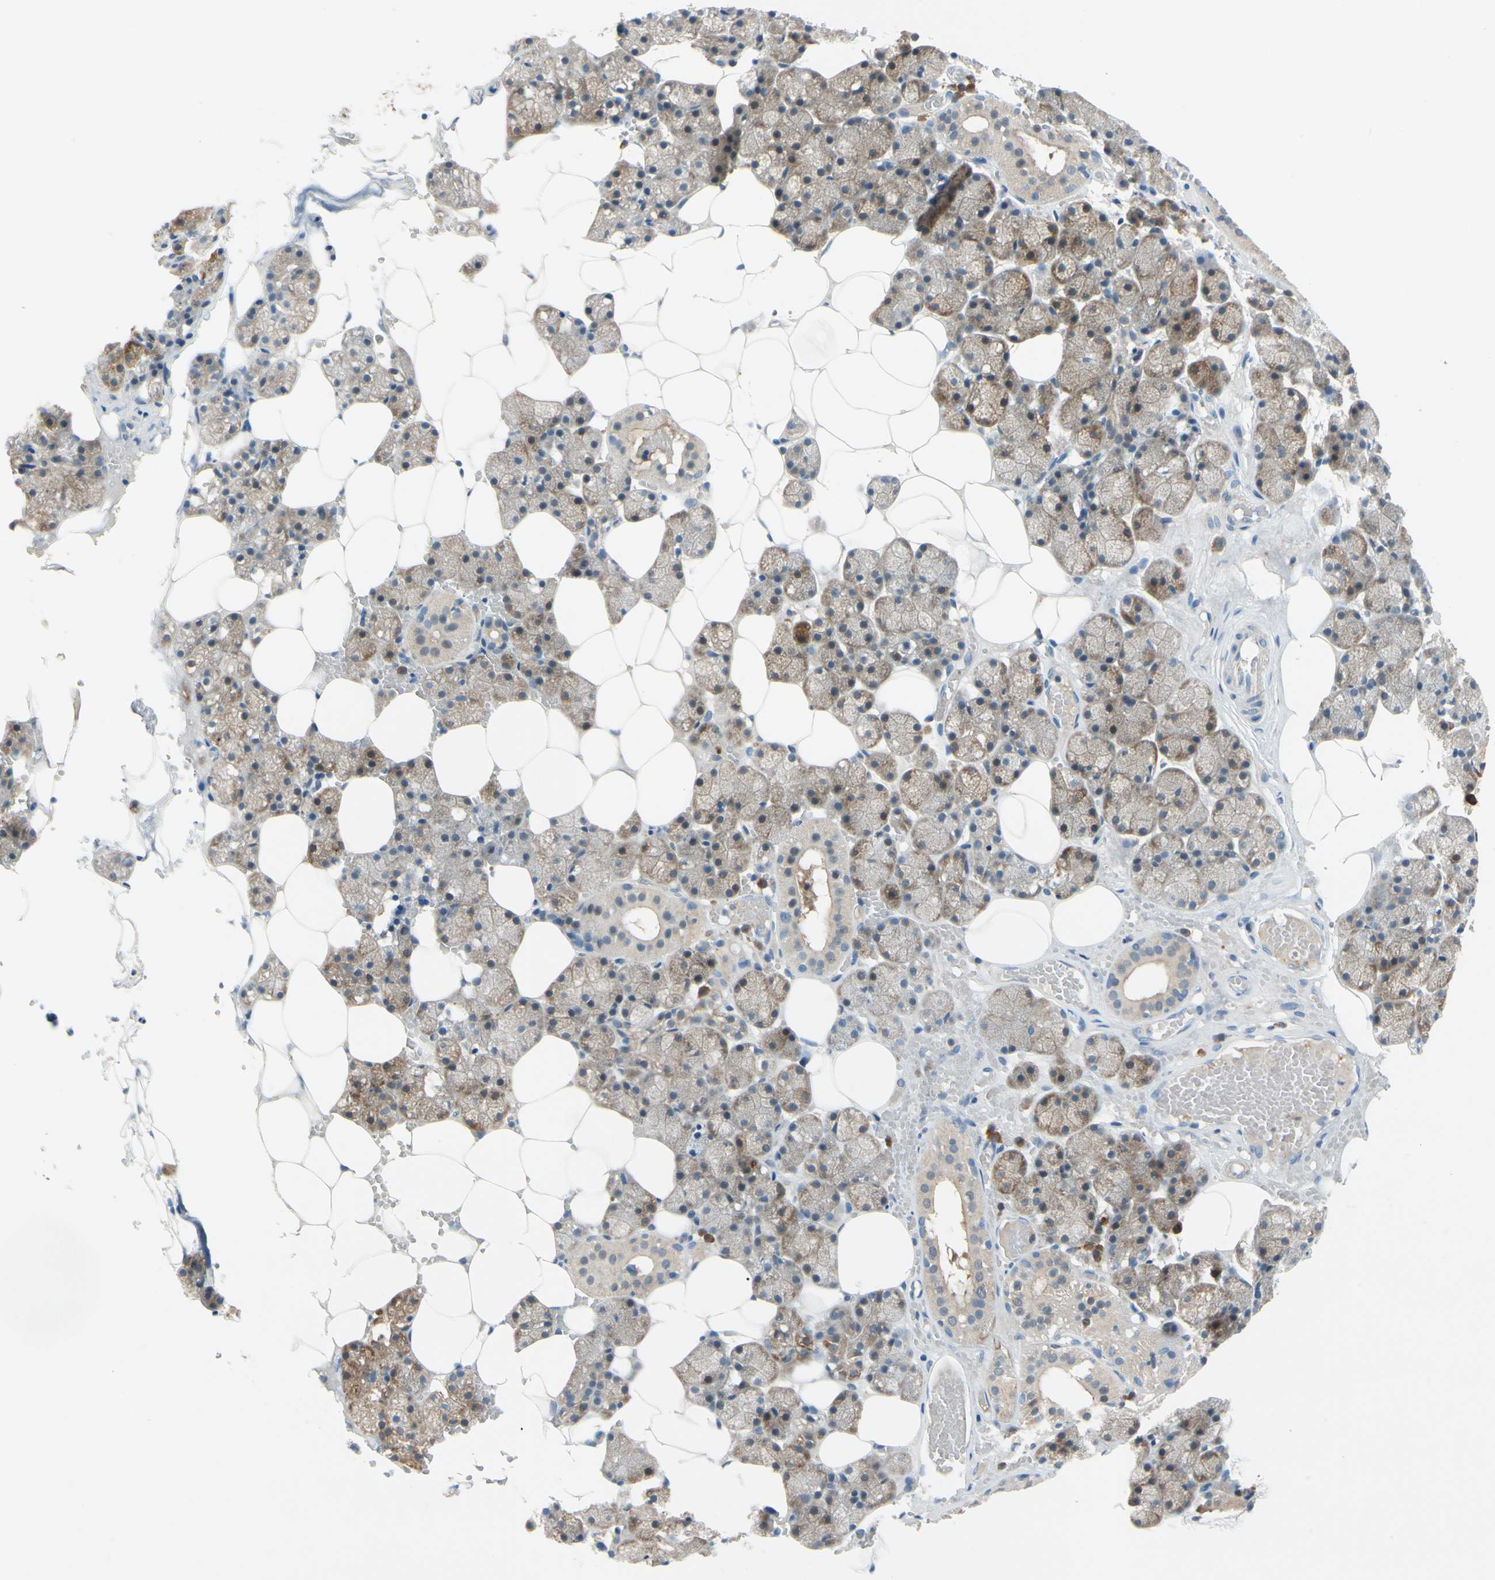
{"staining": {"intensity": "strong", "quantity": "25%-75%", "location": "cytoplasmic/membranous"}, "tissue": "salivary gland", "cell_type": "Glandular cells", "image_type": "normal", "snomed": [{"axis": "morphology", "description": "Normal tissue, NOS"}, {"axis": "topography", "description": "Salivary gland"}], "caption": "An IHC image of benign tissue is shown. Protein staining in brown highlights strong cytoplasmic/membranous positivity in salivary gland within glandular cells. Using DAB (brown) and hematoxylin (blue) stains, captured at high magnification using brightfield microscopy.", "gene": "WIPI1", "patient": {"sex": "male", "age": 62}}